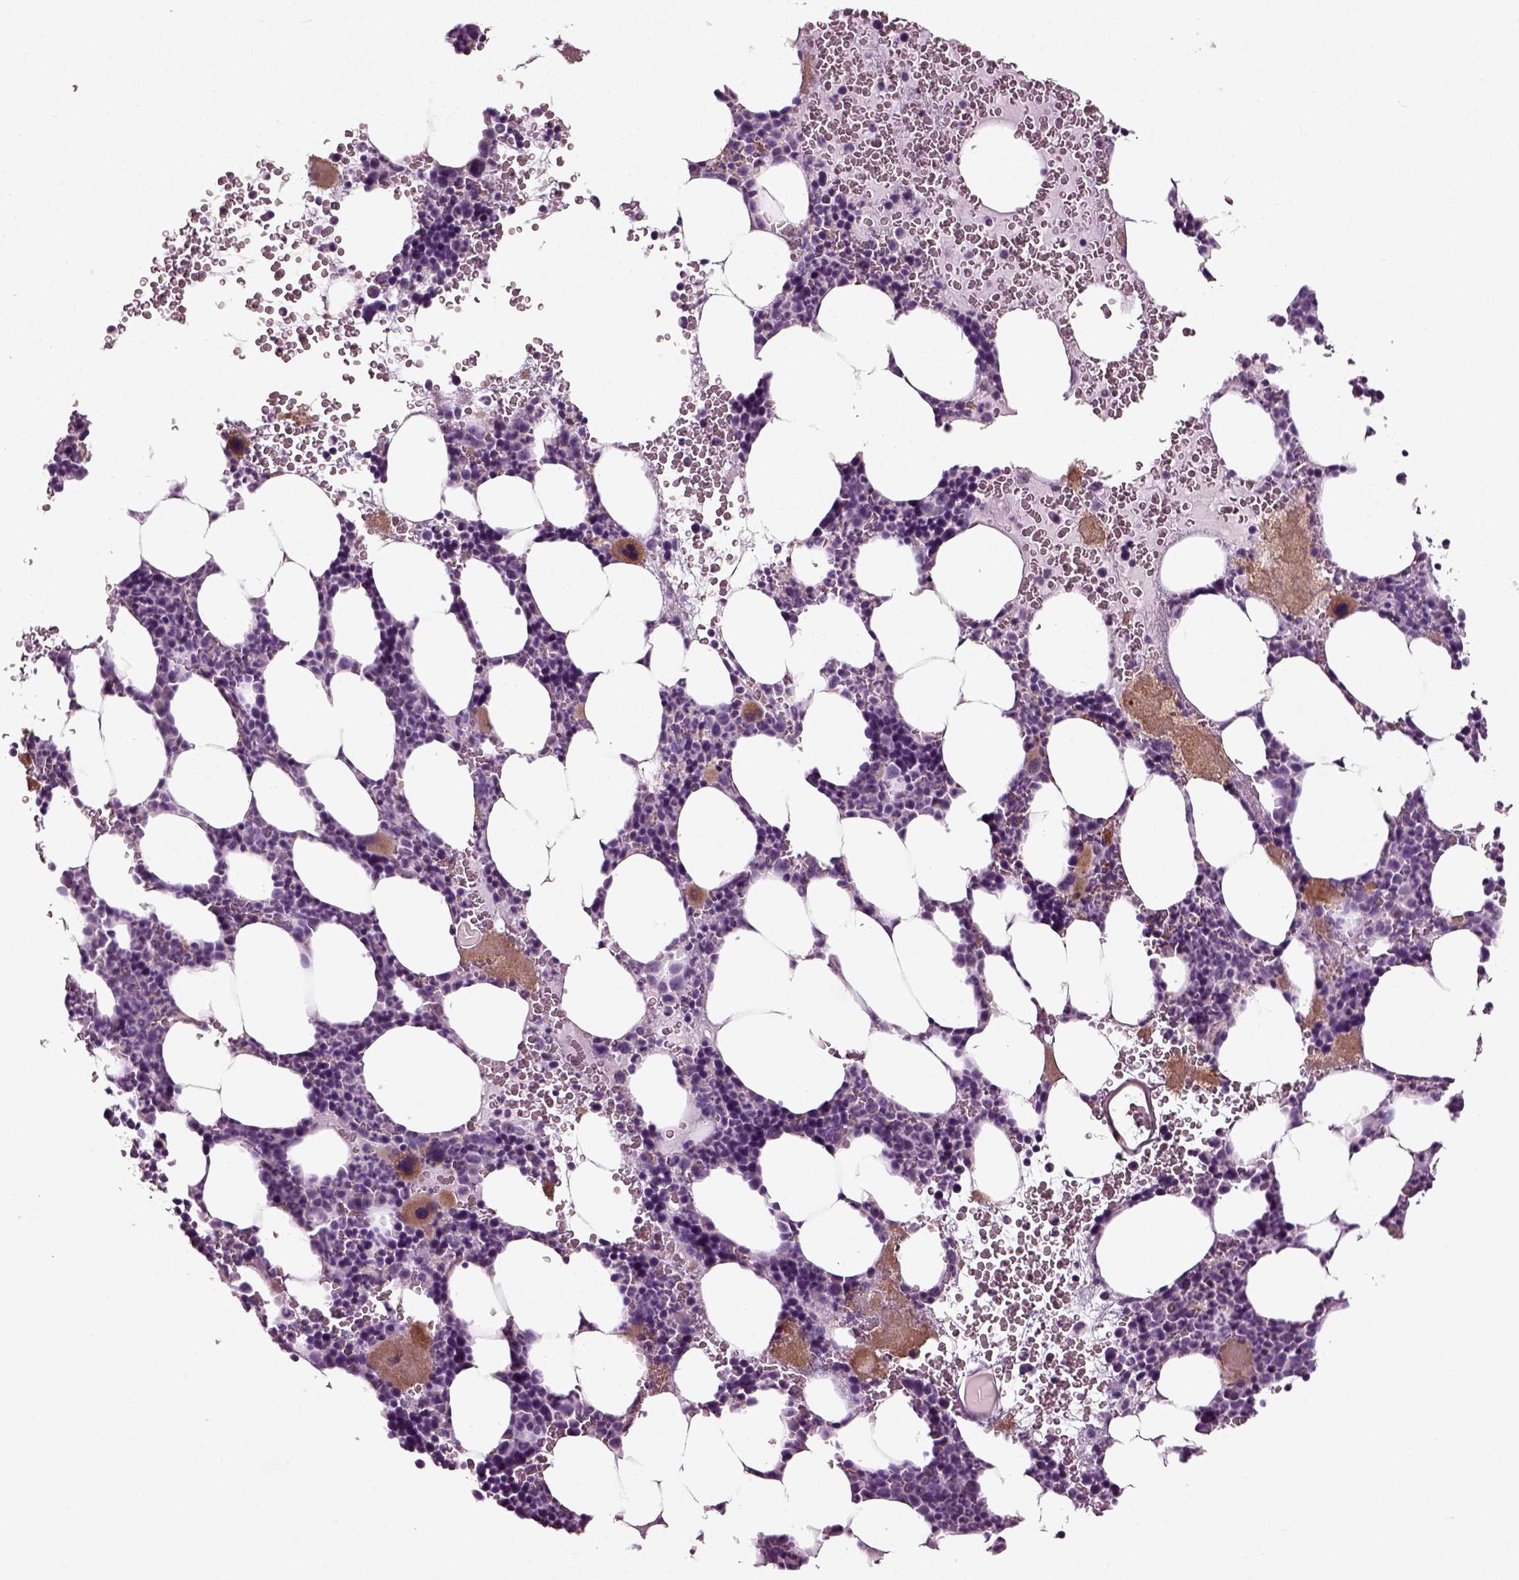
{"staining": {"intensity": "moderate", "quantity": "<25%", "location": "cytoplasmic/membranous"}, "tissue": "bone marrow", "cell_type": "Hematopoietic cells", "image_type": "normal", "snomed": [{"axis": "morphology", "description": "Normal tissue, NOS"}, {"axis": "topography", "description": "Bone marrow"}], "caption": "An image of bone marrow stained for a protein exhibits moderate cytoplasmic/membranous brown staining in hematopoietic cells.", "gene": "DEFB118", "patient": {"sex": "male", "age": 44}}